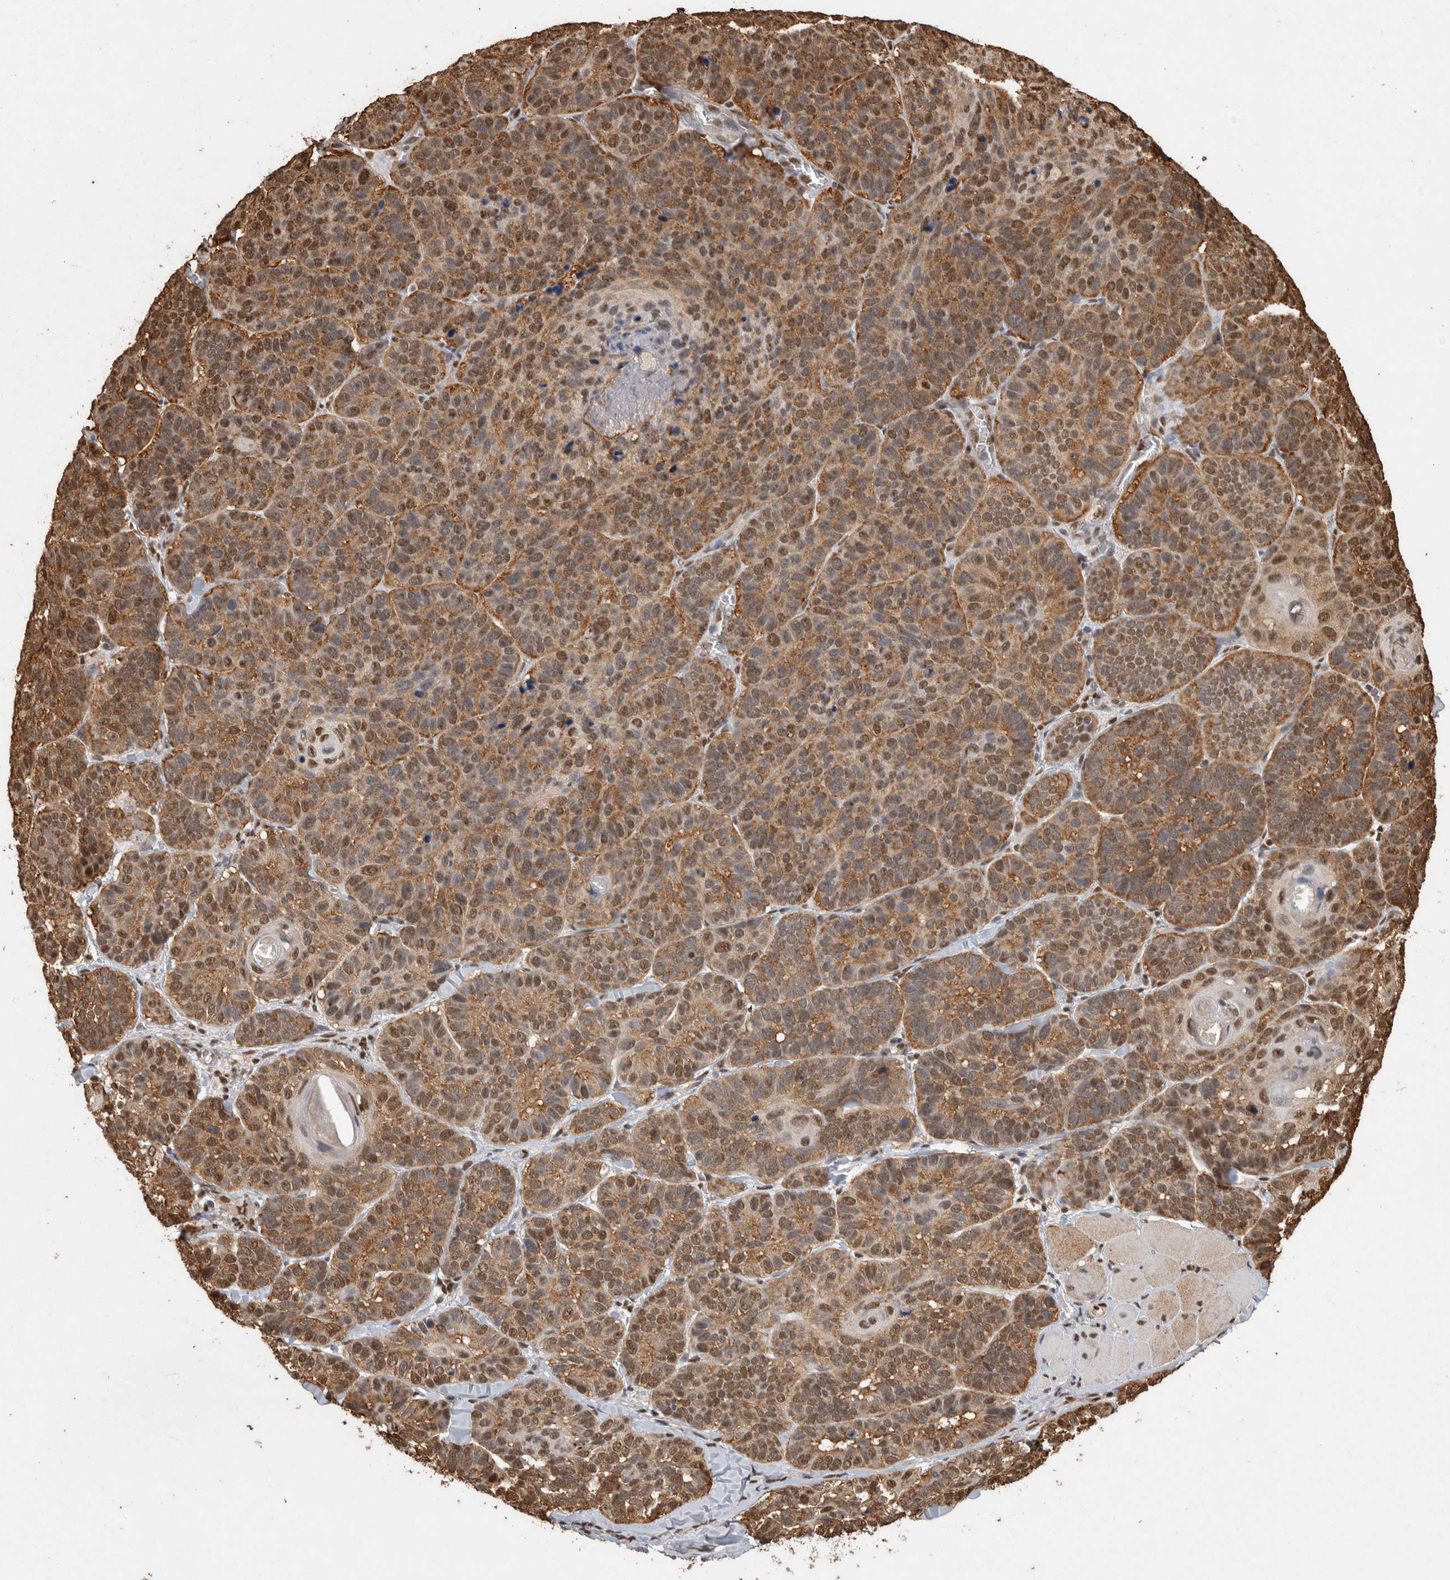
{"staining": {"intensity": "moderate", "quantity": ">75%", "location": "cytoplasmic/membranous,nuclear"}, "tissue": "skin cancer", "cell_type": "Tumor cells", "image_type": "cancer", "snomed": [{"axis": "morphology", "description": "Basal cell carcinoma"}, {"axis": "topography", "description": "Skin"}], "caption": "Immunohistochemistry (IHC) micrograph of skin cancer stained for a protein (brown), which reveals medium levels of moderate cytoplasmic/membranous and nuclear positivity in about >75% of tumor cells.", "gene": "RAD50", "patient": {"sex": "male", "age": 62}}